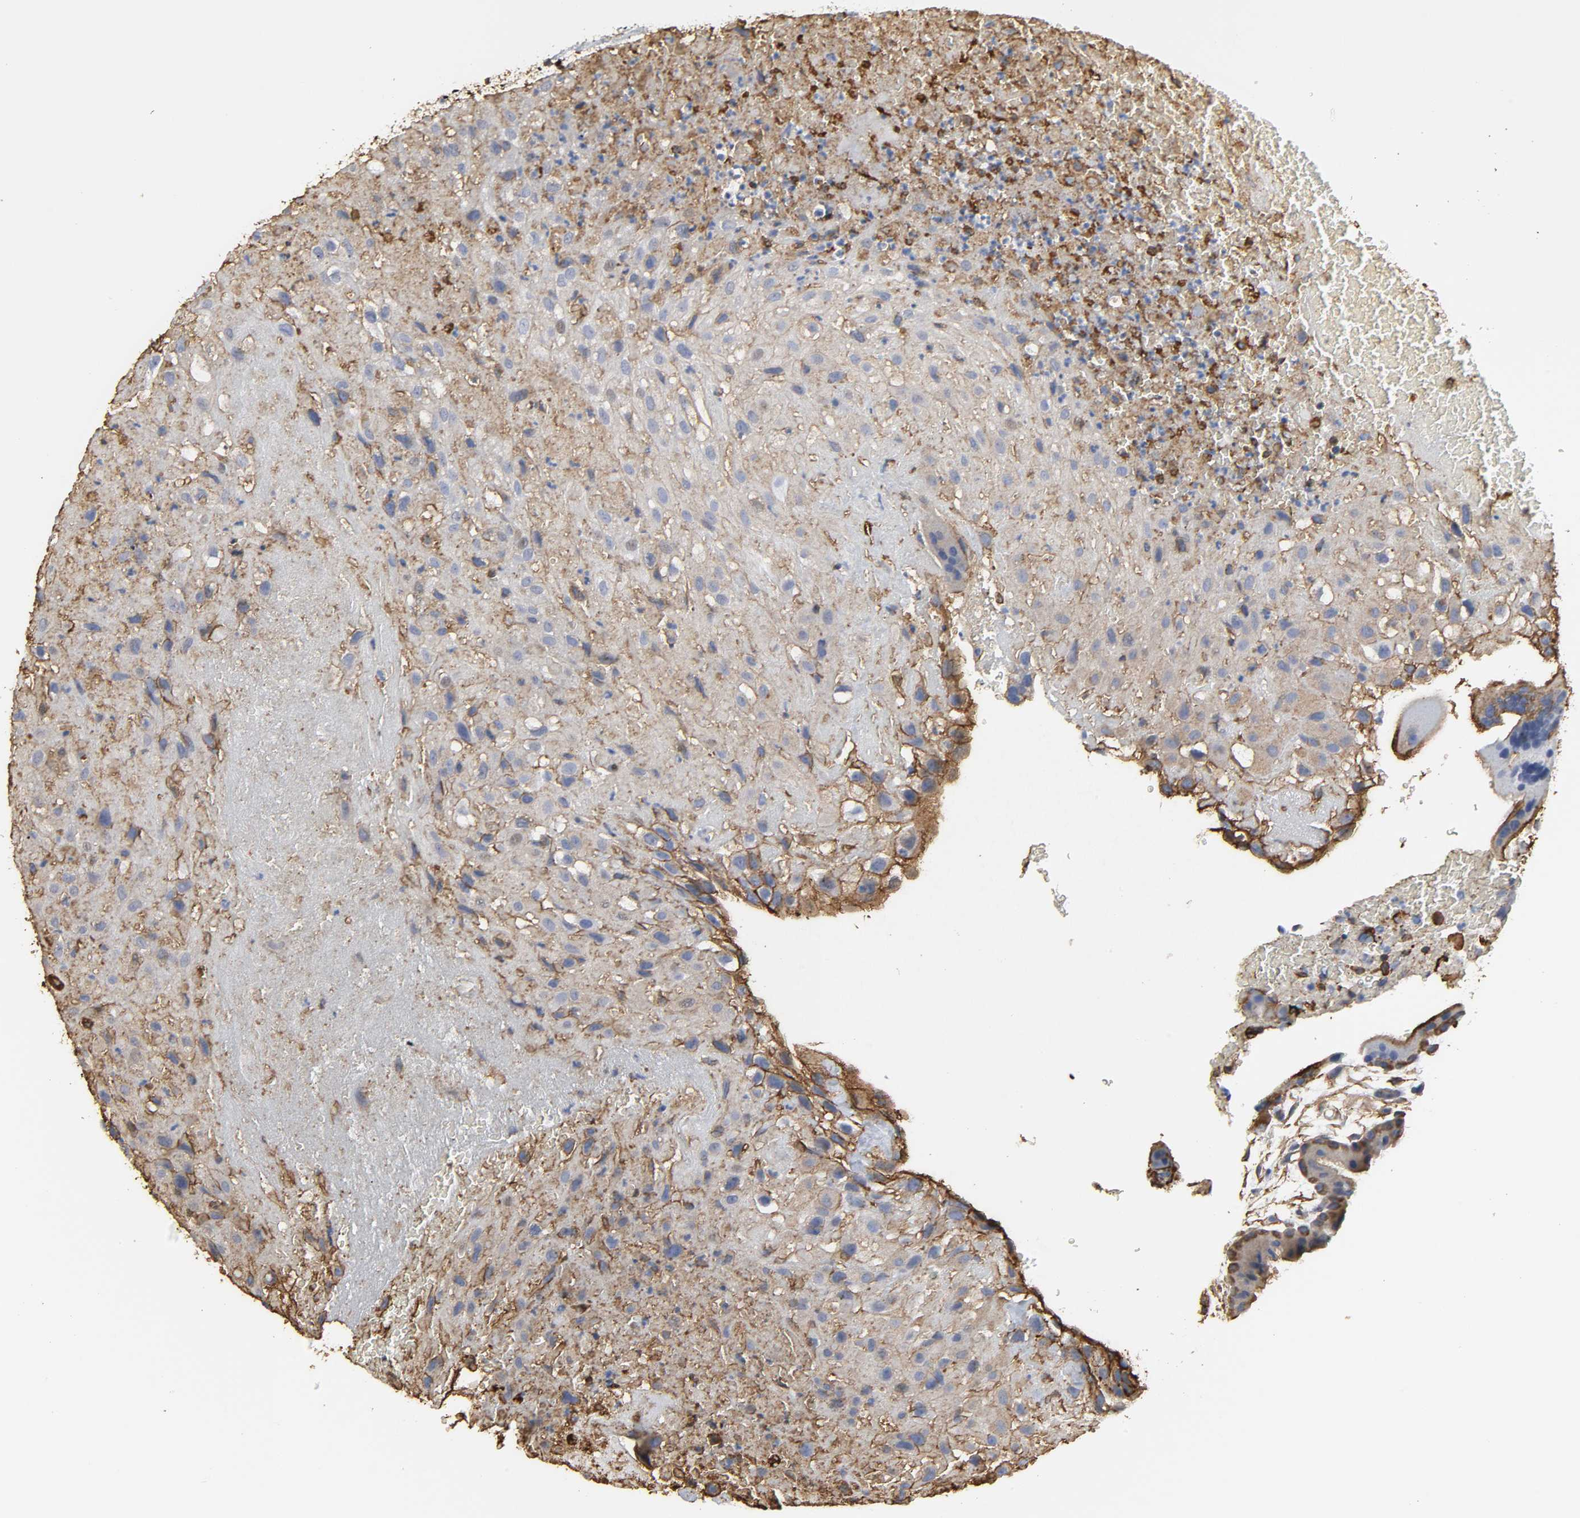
{"staining": {"intensity": "moderate", "quantity": "<25%", "location": "cytoplasmic/membranous"}, "tissue": "placenta", "cell_type": "Decidual cells", "image_type": "normal", "snomed": [{"axis": "morphology", "description": "Normal tissue, NOS"}, {"axis": "topography", "description": "Placenta"}], "caption": "A low amount of moderate cytoplasmic/membranous positivity is identified in about <25% of decidual cells in unremarkable placenta. The protein of interest is shown in brown color, while the nuclei are stained blue.", "gene": "ANXA2", "patient": {"sex": "female", "age": 19}}